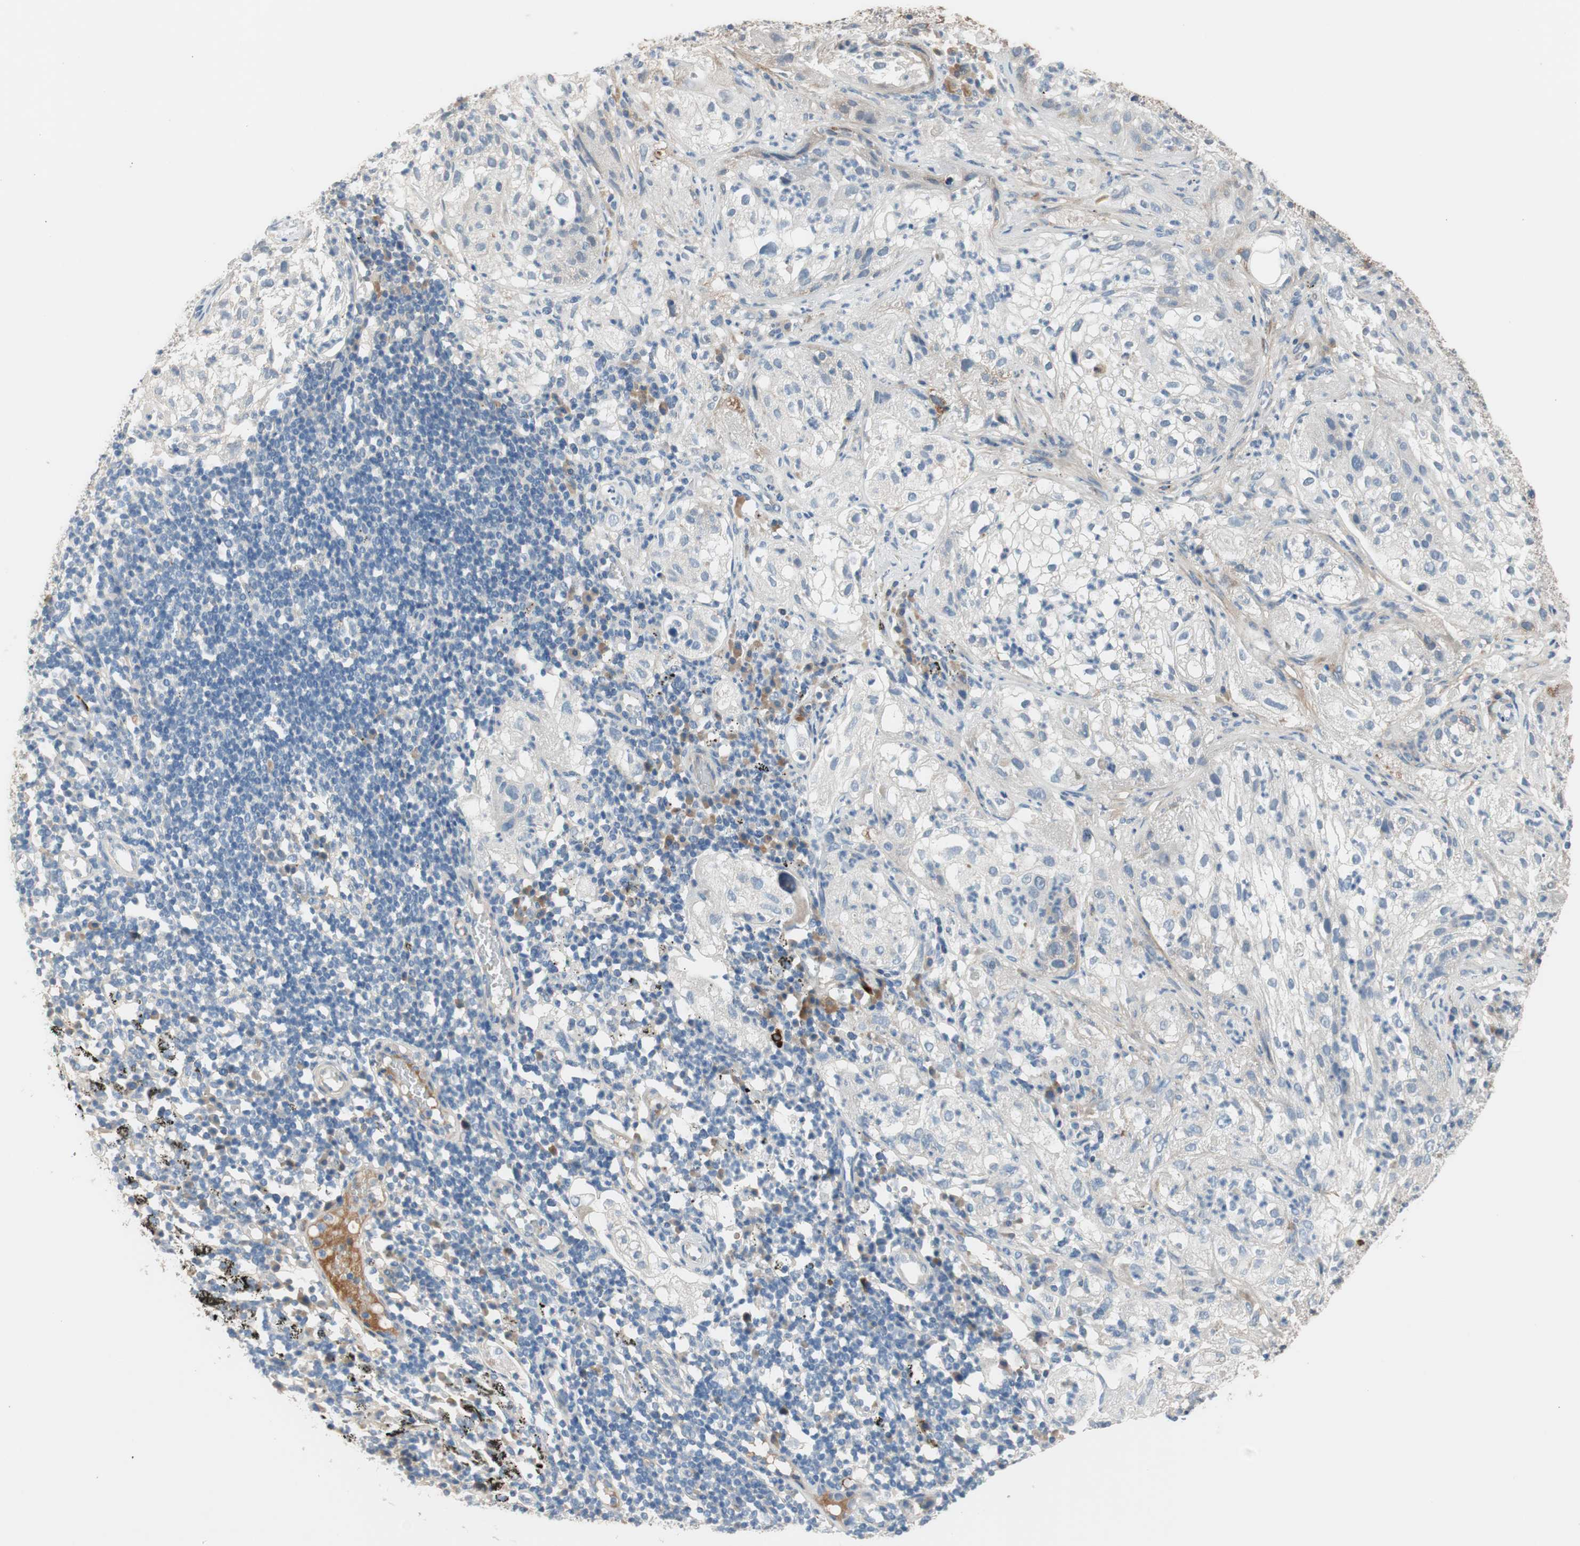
{"staining": {"intensity": "negative", "quantity": "none", "location": "none"}, "tissue": "lung cancer", "cell_type": "Tumor cells", "image_type": "cancer", "snomed": [{"axis": "morphology", "description": "Inflammation, NOS"}, {"axis": "morphology", "description": "Squamous cell carcinoma, NOS"}, {"axis": "topography", "description": "Lymph node"}, {"axis": "topography", "description": "Soft tissue"}, {"axis": "topography", "description": "Lung"}], "caption": "Immunohistochemistry micrograph of human lung cancer stained for a protein (brown), which shows no staining in tumor cells.", "gene": "COL12A1", "patient": {"sex": "male", "age": 66}}